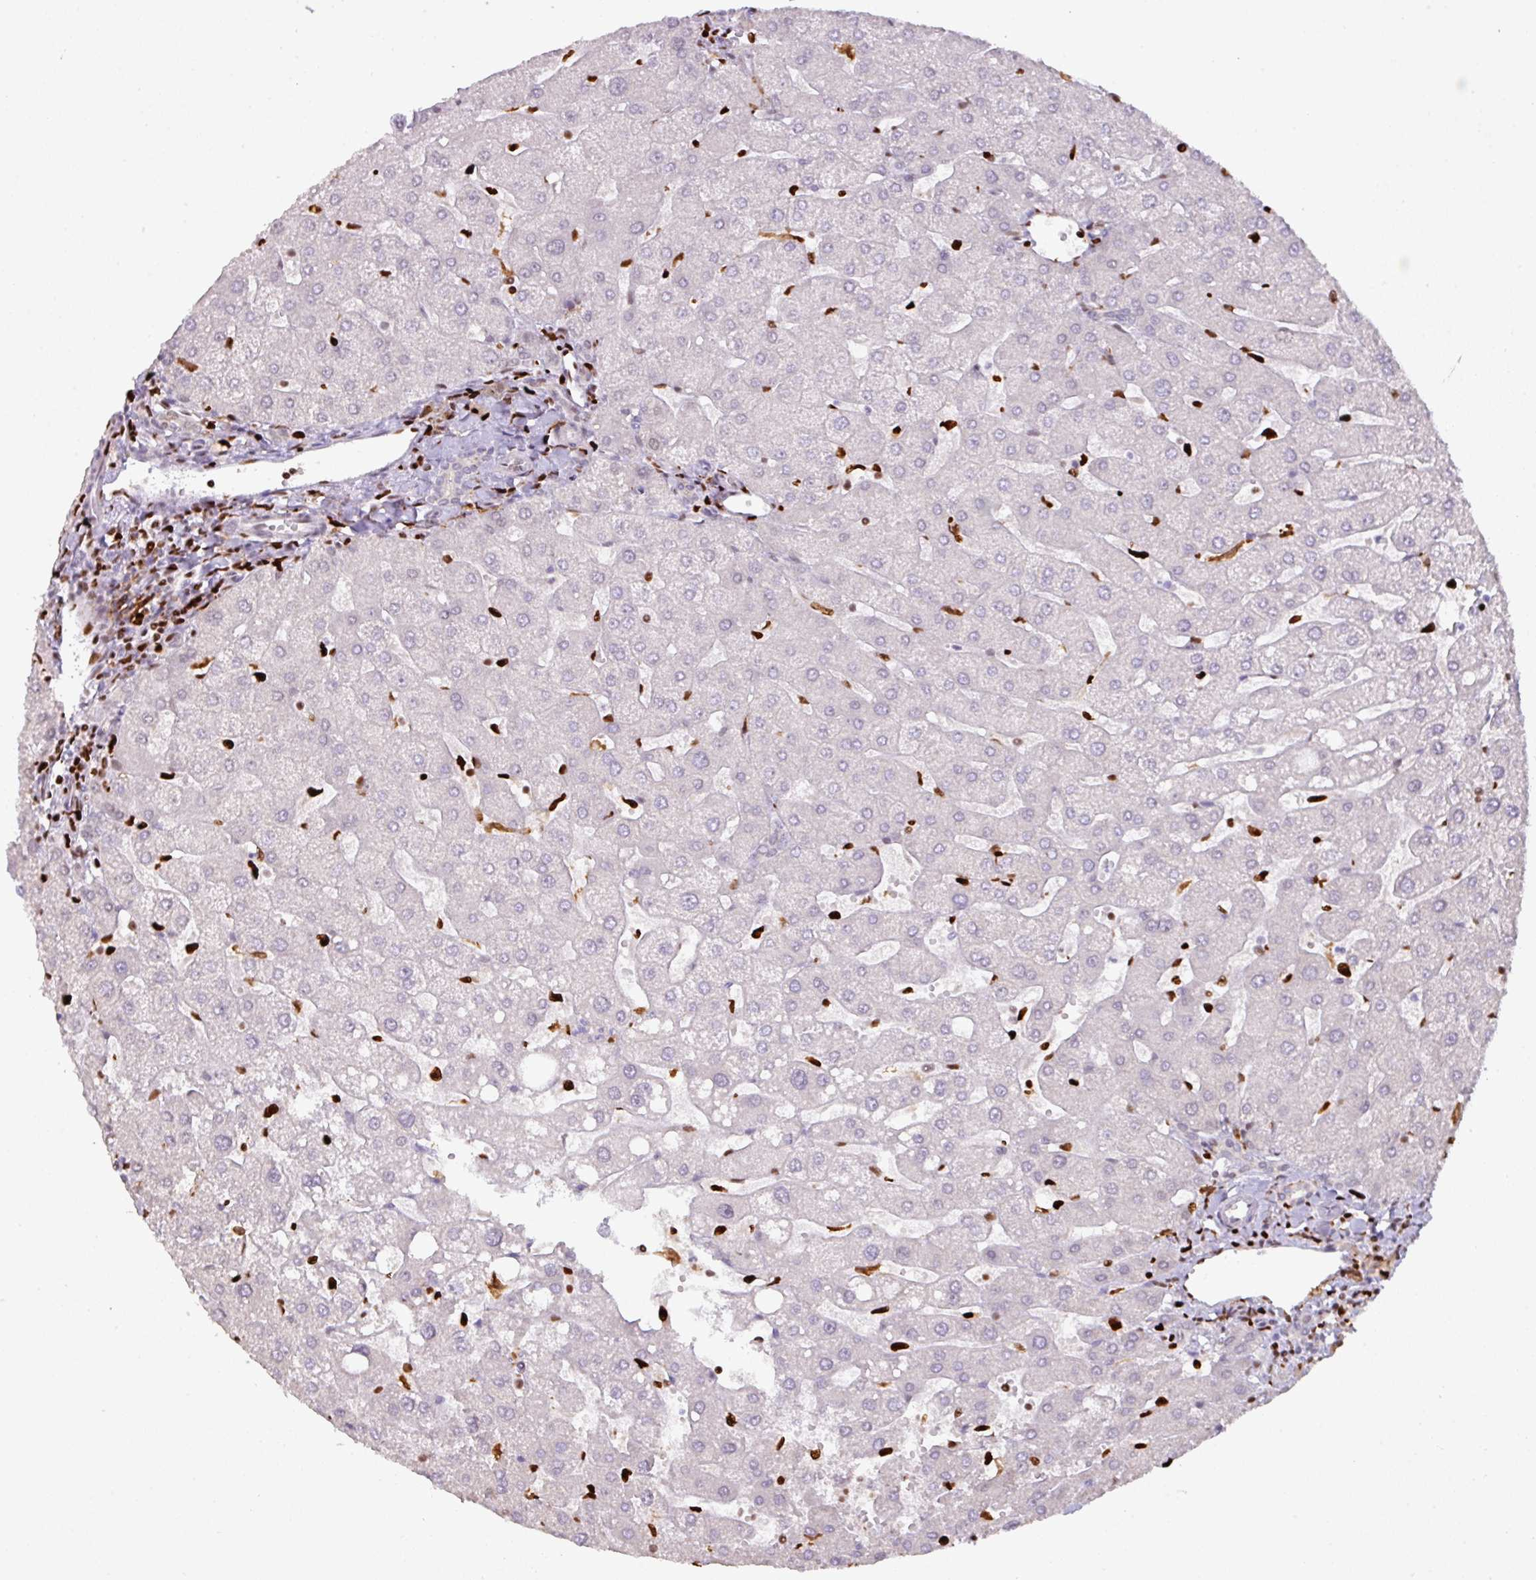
{"staining": {"intensity": "negative", "quantity": "none", "location": "none"}, "tissue": "liver", "cell_type": "Cholangiocytes", "image_type": "normal", "snomed": [{"axis": "morphology", "description": "Normal tissue, NOS"}, {"axis": "topography", "description": "Liver"}], "caption": "IHC of normal human liver demonstrates no staining in cholangiocytes.", "gene": "SAMHD1", "patient": {"sex": "male", "age": 67}}